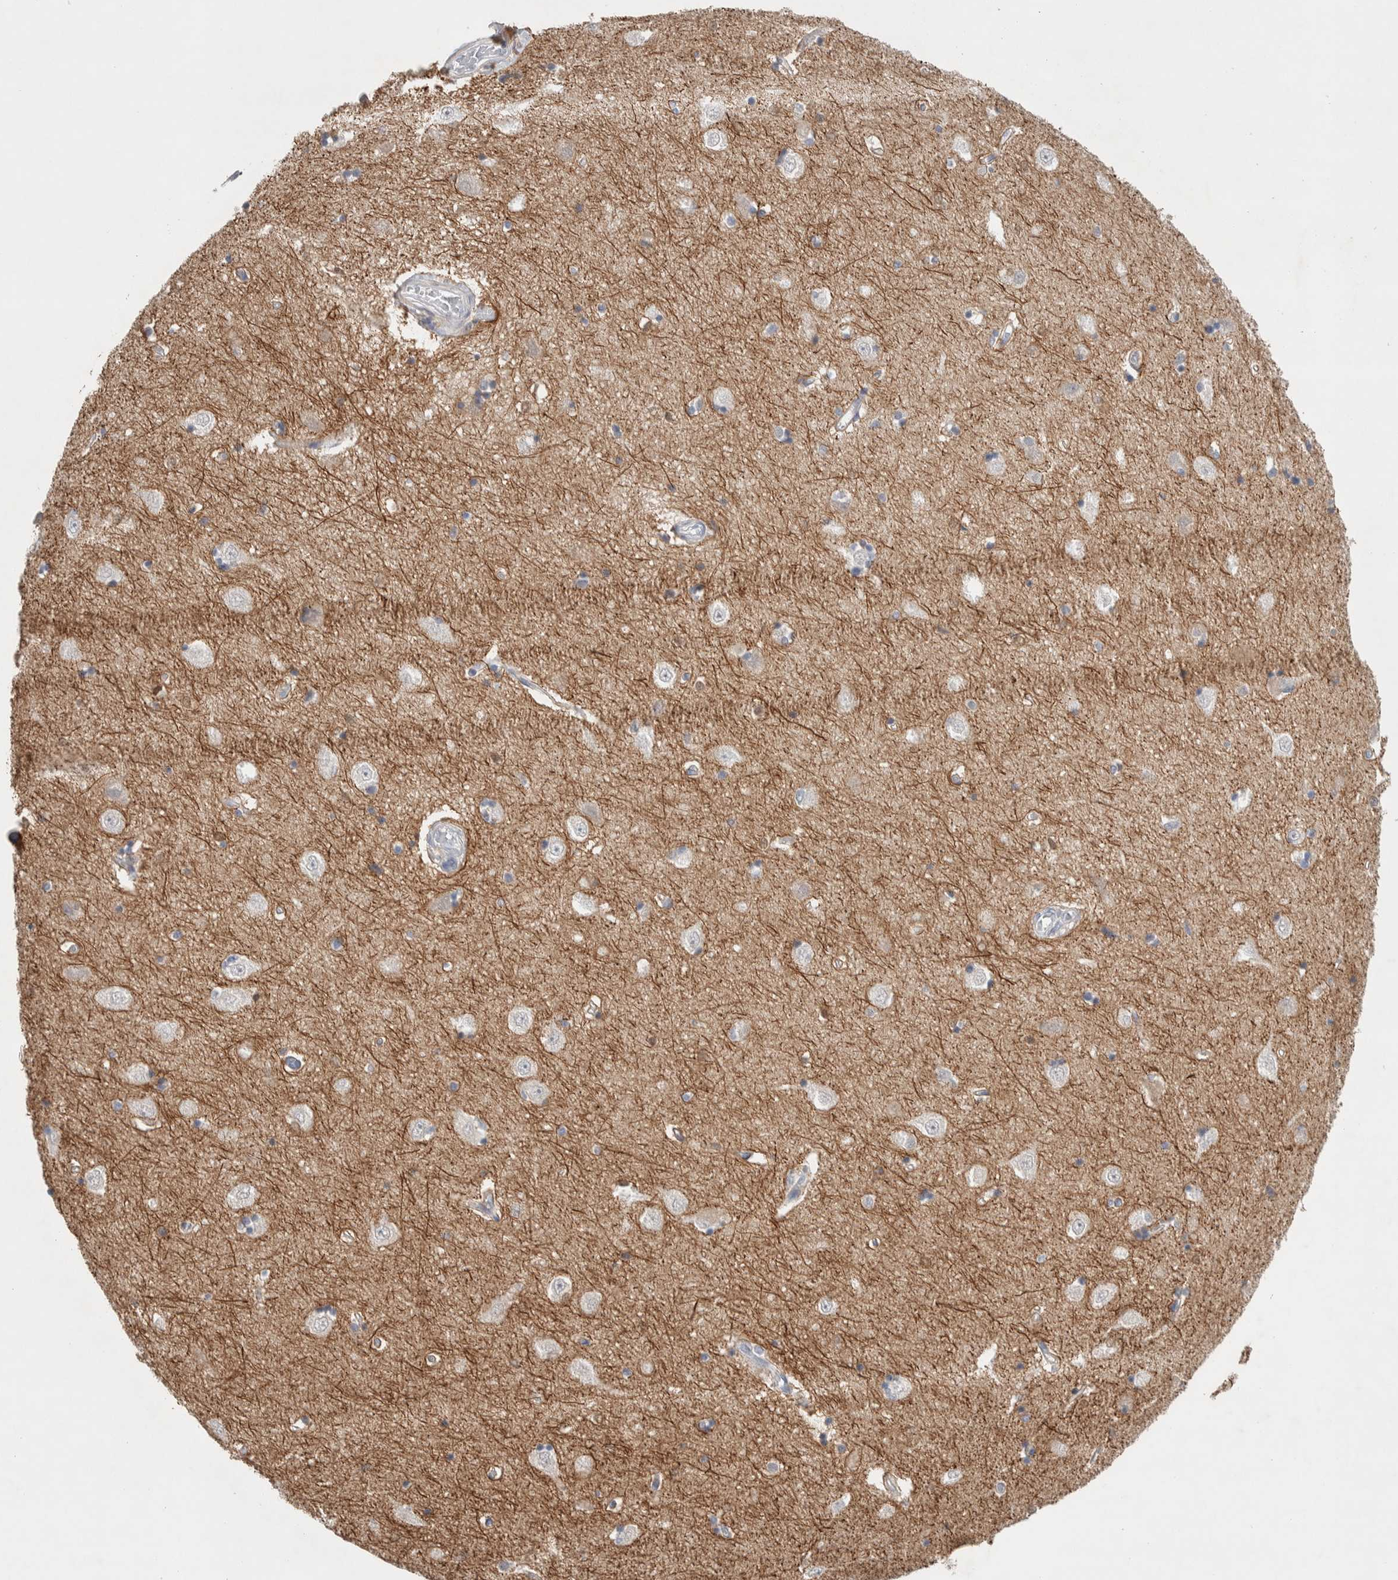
{"staining": {"intensity": "negative", "quantity": "none", "location": "none"}, "tissue": "hippocampus", "cell_type": "Glial cells", "image_type": "normal", "snomed": [{"axis": "morphology", "description": "Normal tissue, NOS"}, {"axis": "topography", "description": "Hippocampus"}], "caption": "Immunohistochemistry of normal human hippocampus exhibits no positivity in glial cells.", "gene": "DEPTOR", "patient": {"sex": "male", "age": 45}}